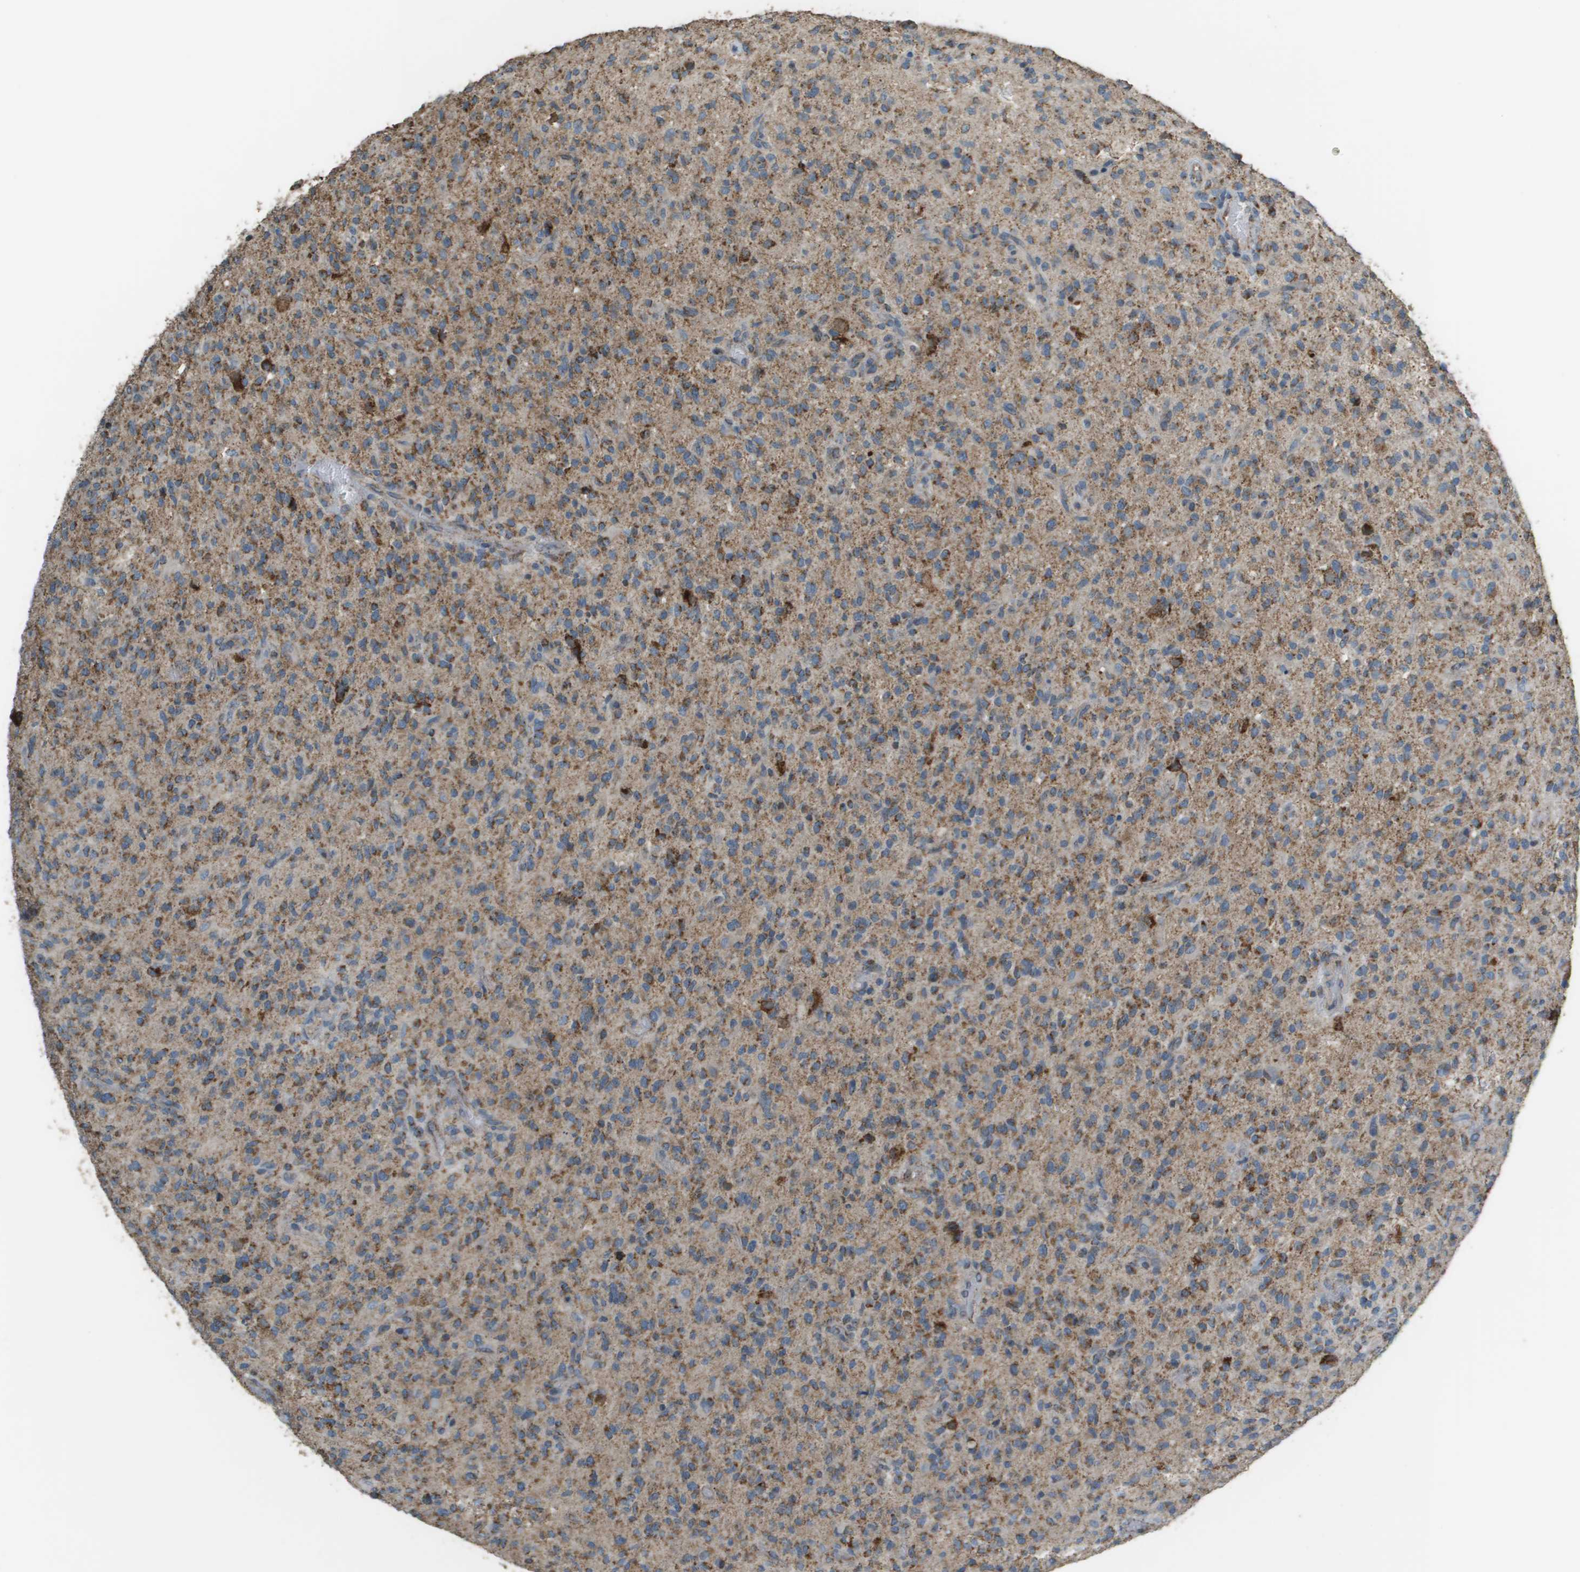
{"staining": {"intensity": "moderate", "quantity": "<25%", "location": "cytoplasmic/membranous"}, "tissue": "glioma", "cell_type": "Tumor cells", "image_type": "cancer", "snomed": [{"axis": "morphology", "description": "Glioma, malignant, High grade"}, {"axis": "topography", "description": "Brain"}], "caption": "Malignant glioma (high-grade) stained for a protein (brown) exhibits moderate cytoplasmic/membranous positive positivity in approximately <25% of tumor cells.", "gene": "FH", "patient": {"sex": "male", "age": 71}}